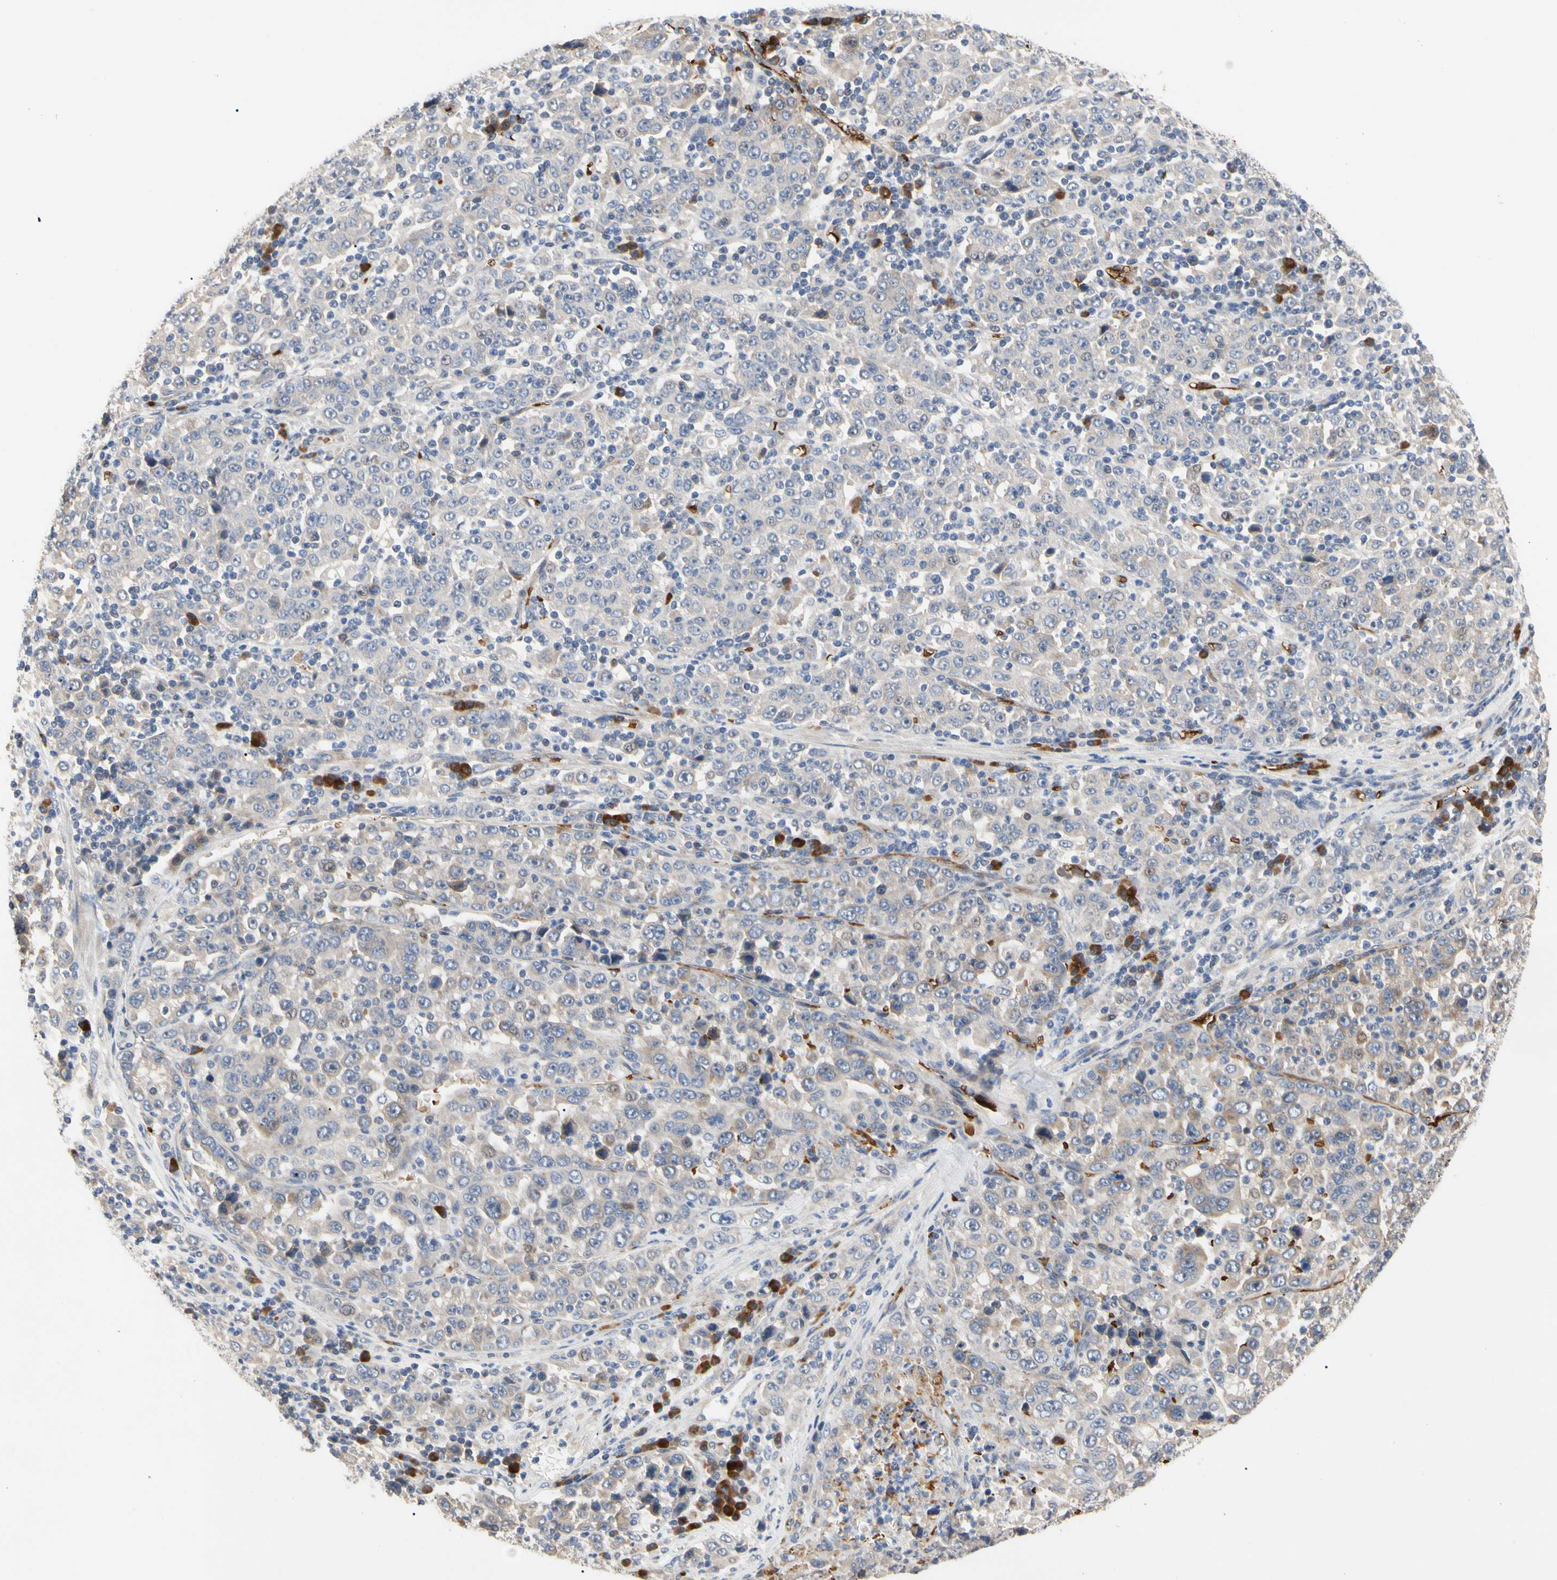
{"staining": {"intensity": "weak", "quantity": "<25%", "location": "cytoplasmic/membranous"}, "tissue": "stomach cancer", "cell_type": "Tumor cells", "image_type": "cancer", "snomed": [{"axis": "morphology", "description": "Normal tissue, NOS"}, {"axis": "morphology", "description": "Adenocarcinoma, NOS"}, {"axis": "topography", "description": "Stomach, upper"}, {"axis": "topography", "description": "Stomach"}], "caption": "Tumor cells show no significant protein positivity in stomach adenocarcinoma. Nuclei are stained in blue.", "gene": "HMGCR", "patient": {"sex": "male", "age": 59}}